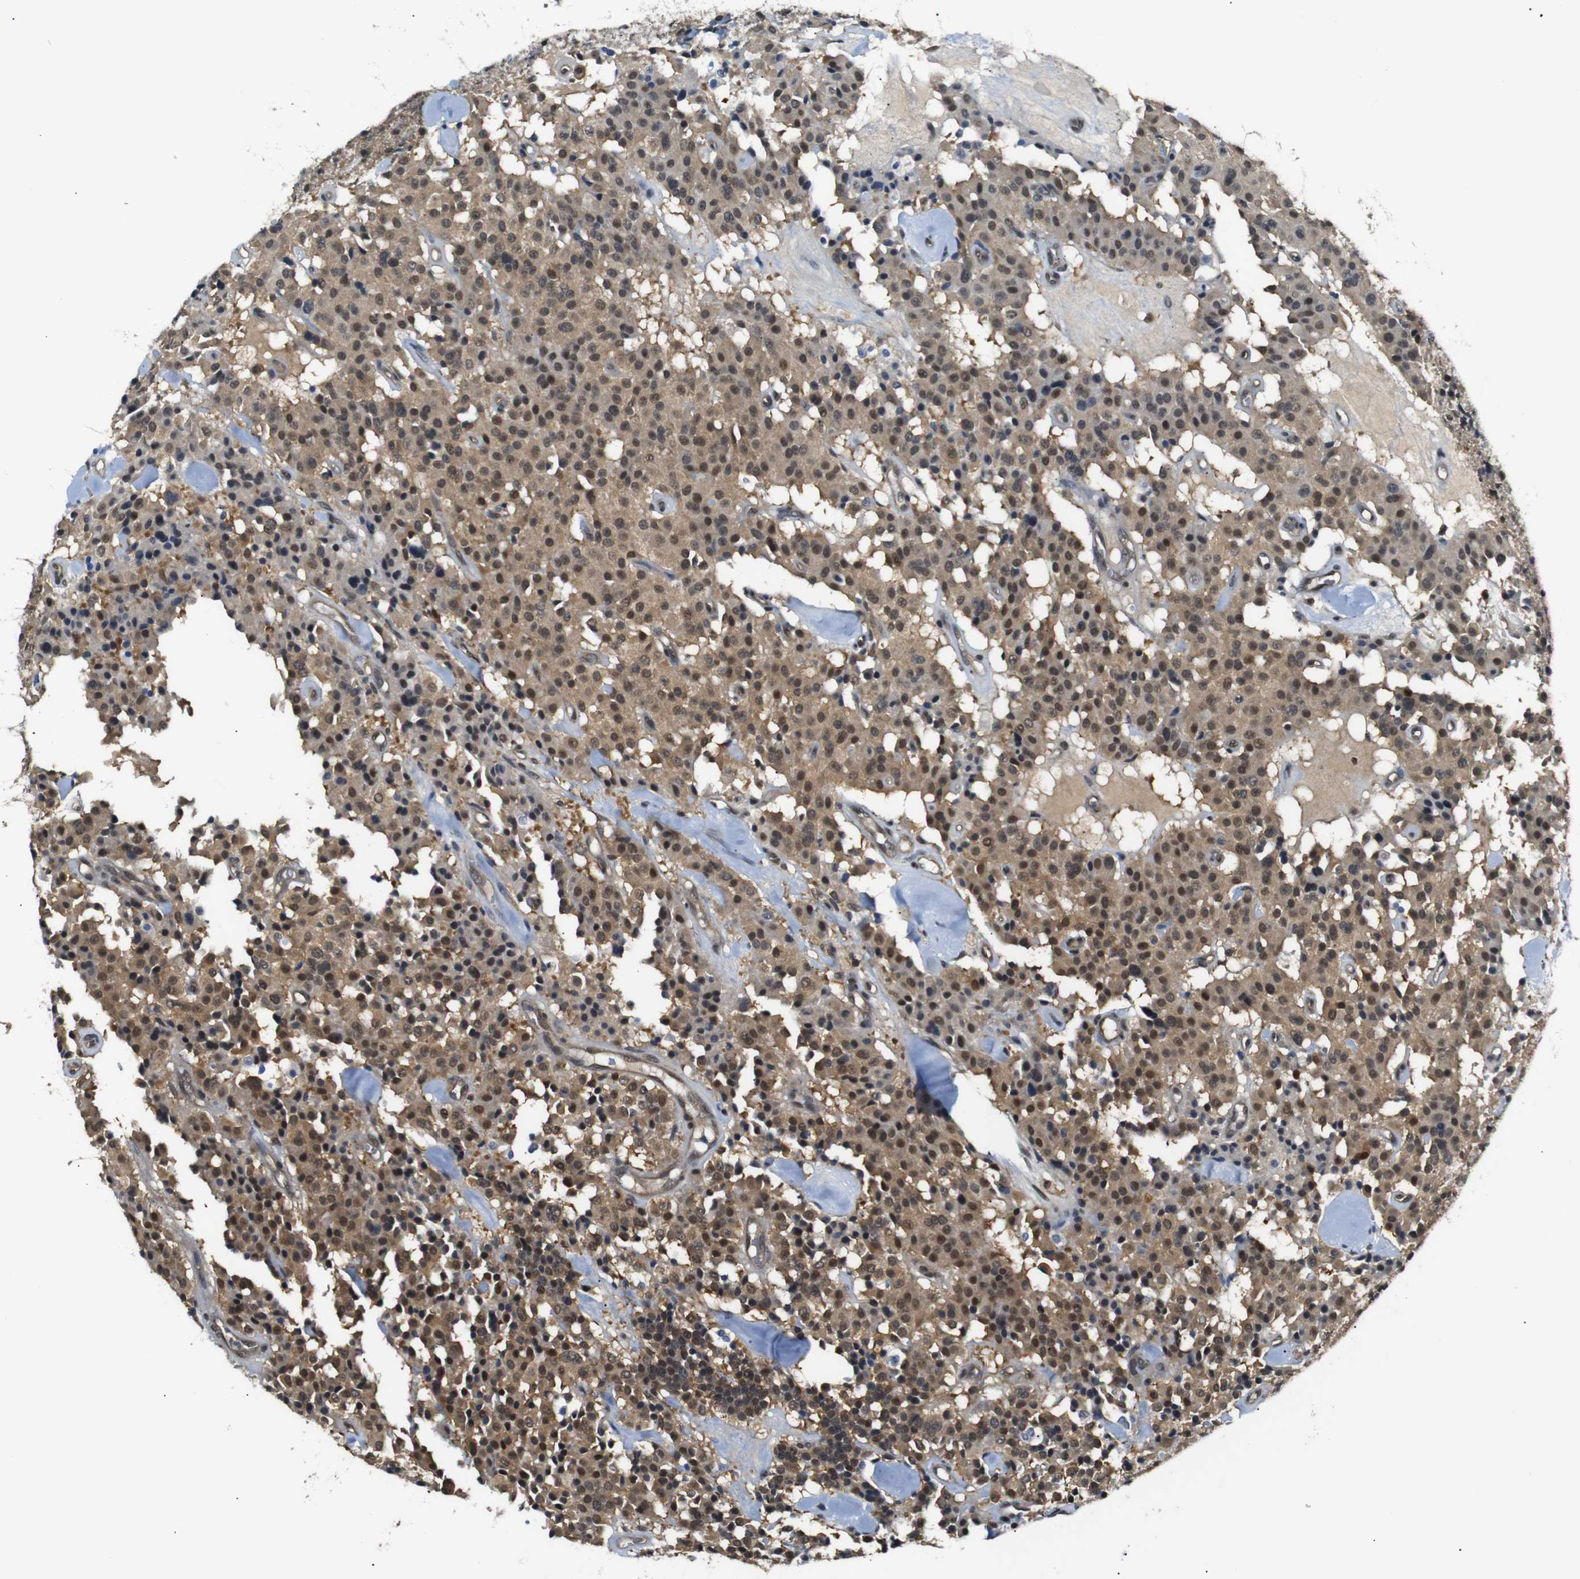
{"staining": {"intensity": "moderate", "quantity": ">75%", "location": "cytoplasmic/membranous,nuclear"}, "tissue": "carcinoid", "cell_type": "Tumor cells", "image_type": "cancer", "snomed": [{"axis": "morphology", "description": "Carcinoid, malignant, NOS"}, {"axis": "topography", "description": "Lung"}], "caption": "Immunohistochemical staining of malignant carcinoid demonstrates moderate cytoplasmic/membranous and nuclear protein expression in about >75% of tumor cells.", "gene": "UBXN1", "patient": {"sex": "male", "age": 30}}